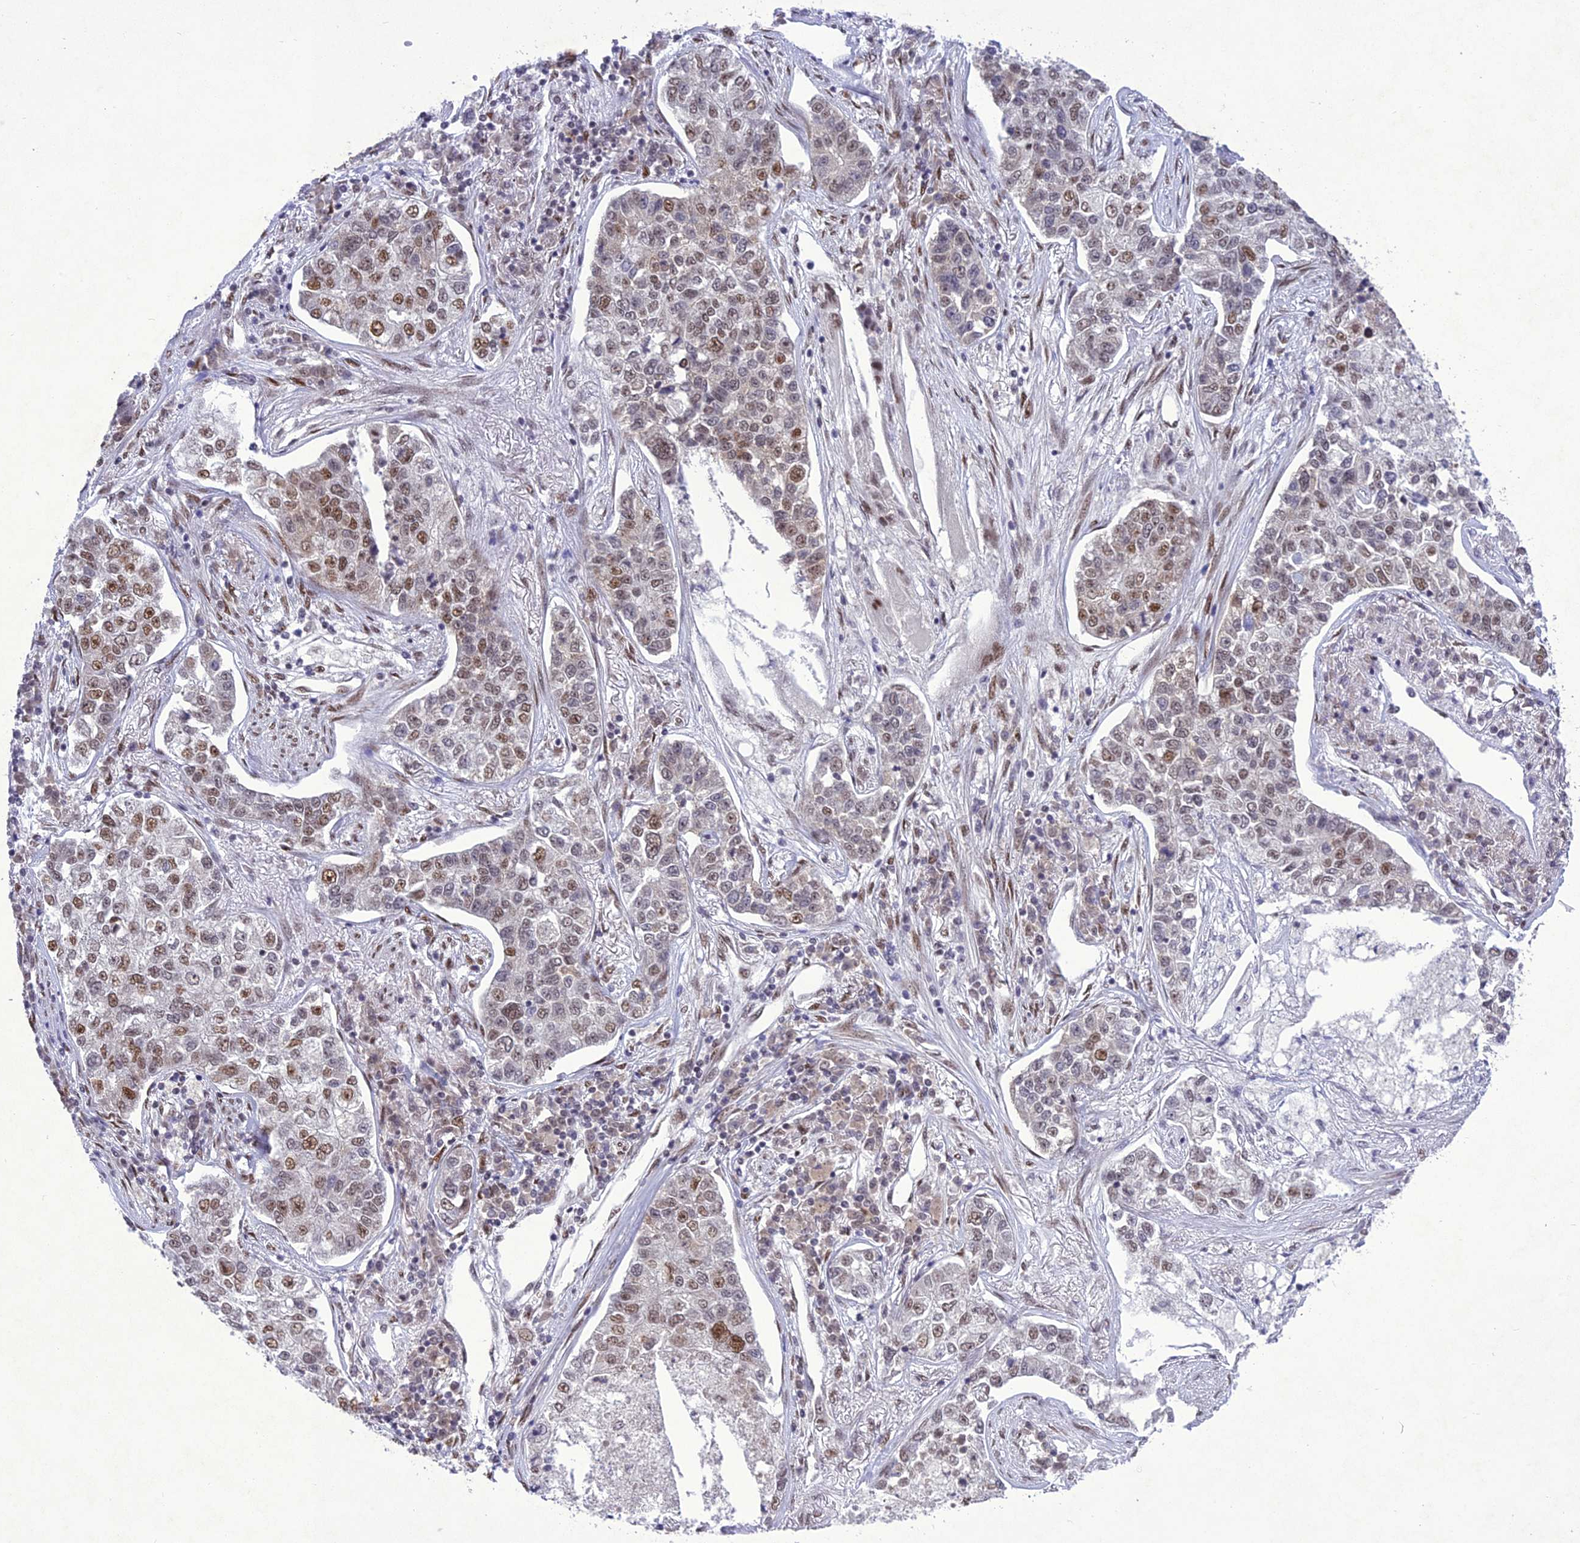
{"staining": {"intensity": "moderate", "quantity": "25%-75%", "location": "nuclear"}, "tissue": "lung cancer", "cell_type": "Tumor cells", "image_type": "cancer", "snomed": [{"axis": "morphology", "description": "Adenocarcinoma, NOS"}, {"axis": "topography", "description": "Lung"}], "caption": "Immunohistochemistry histopathology image of neoplastic tissue: lung cancer stained using immunohistochemistry shows medium levels of moderate protein expression localized specifically in the nuclear of tumor cells, appearing as a nuclear brown color.", "gene": "DDX1", "patient": {"sex": "male", "age": 49}}